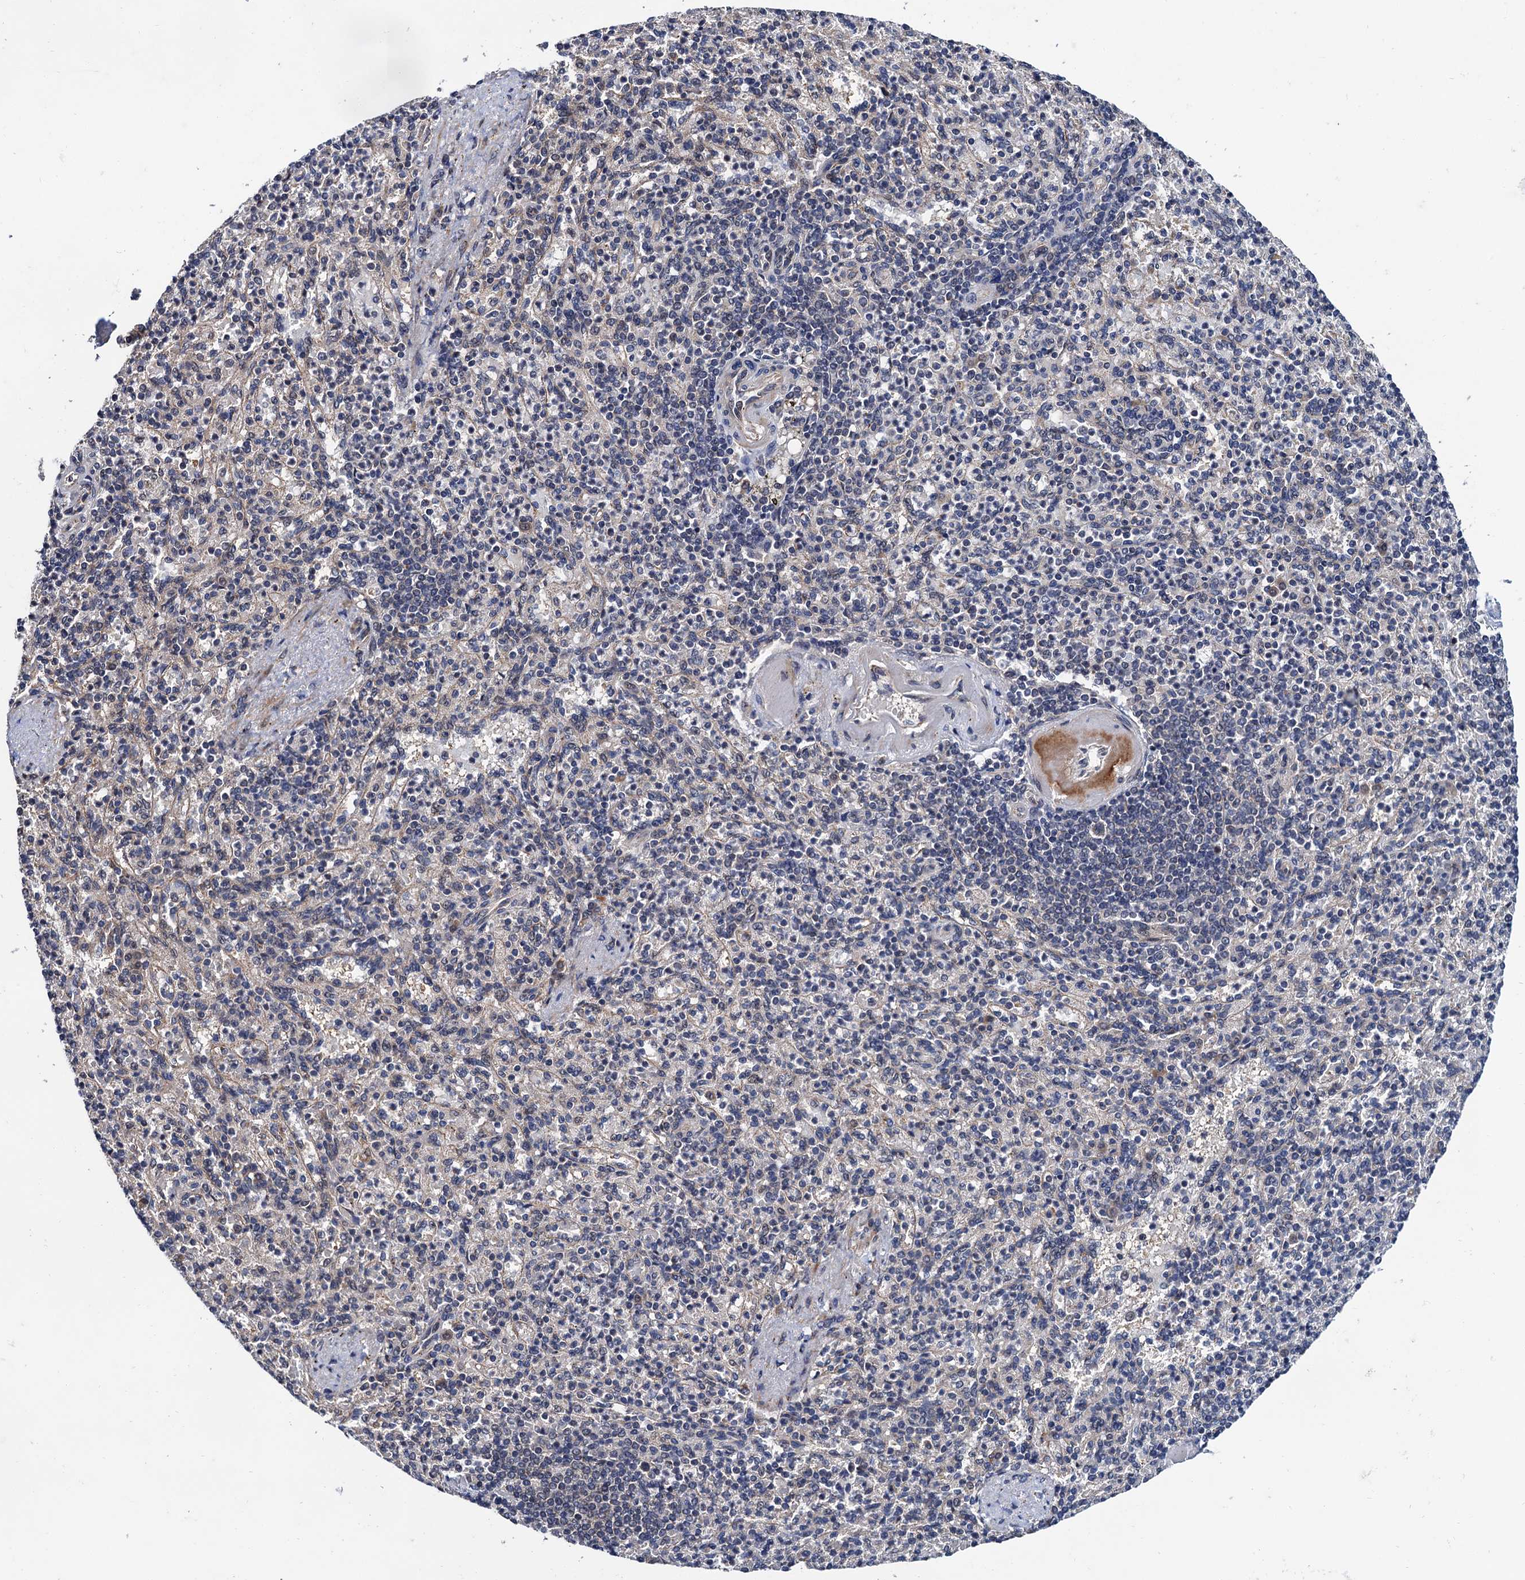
{"staining": {"intensity": "negative", "quantity": "none", "location": "none"}, "tissue": "spleen", "cell_type": "Cells in red pulp", "image_type": "normal", "snomed": [{"axis": "morphology", "description": "Normal tissue, NOS"}, {"axis": "topography", "description": "Spleen"}], "caption": "This is an IHC photomicrograph of benign spleen. There is no staining in cells in red pulp.", "gene": "NAA16", "patient": {"sex": "female", "age": 74}}